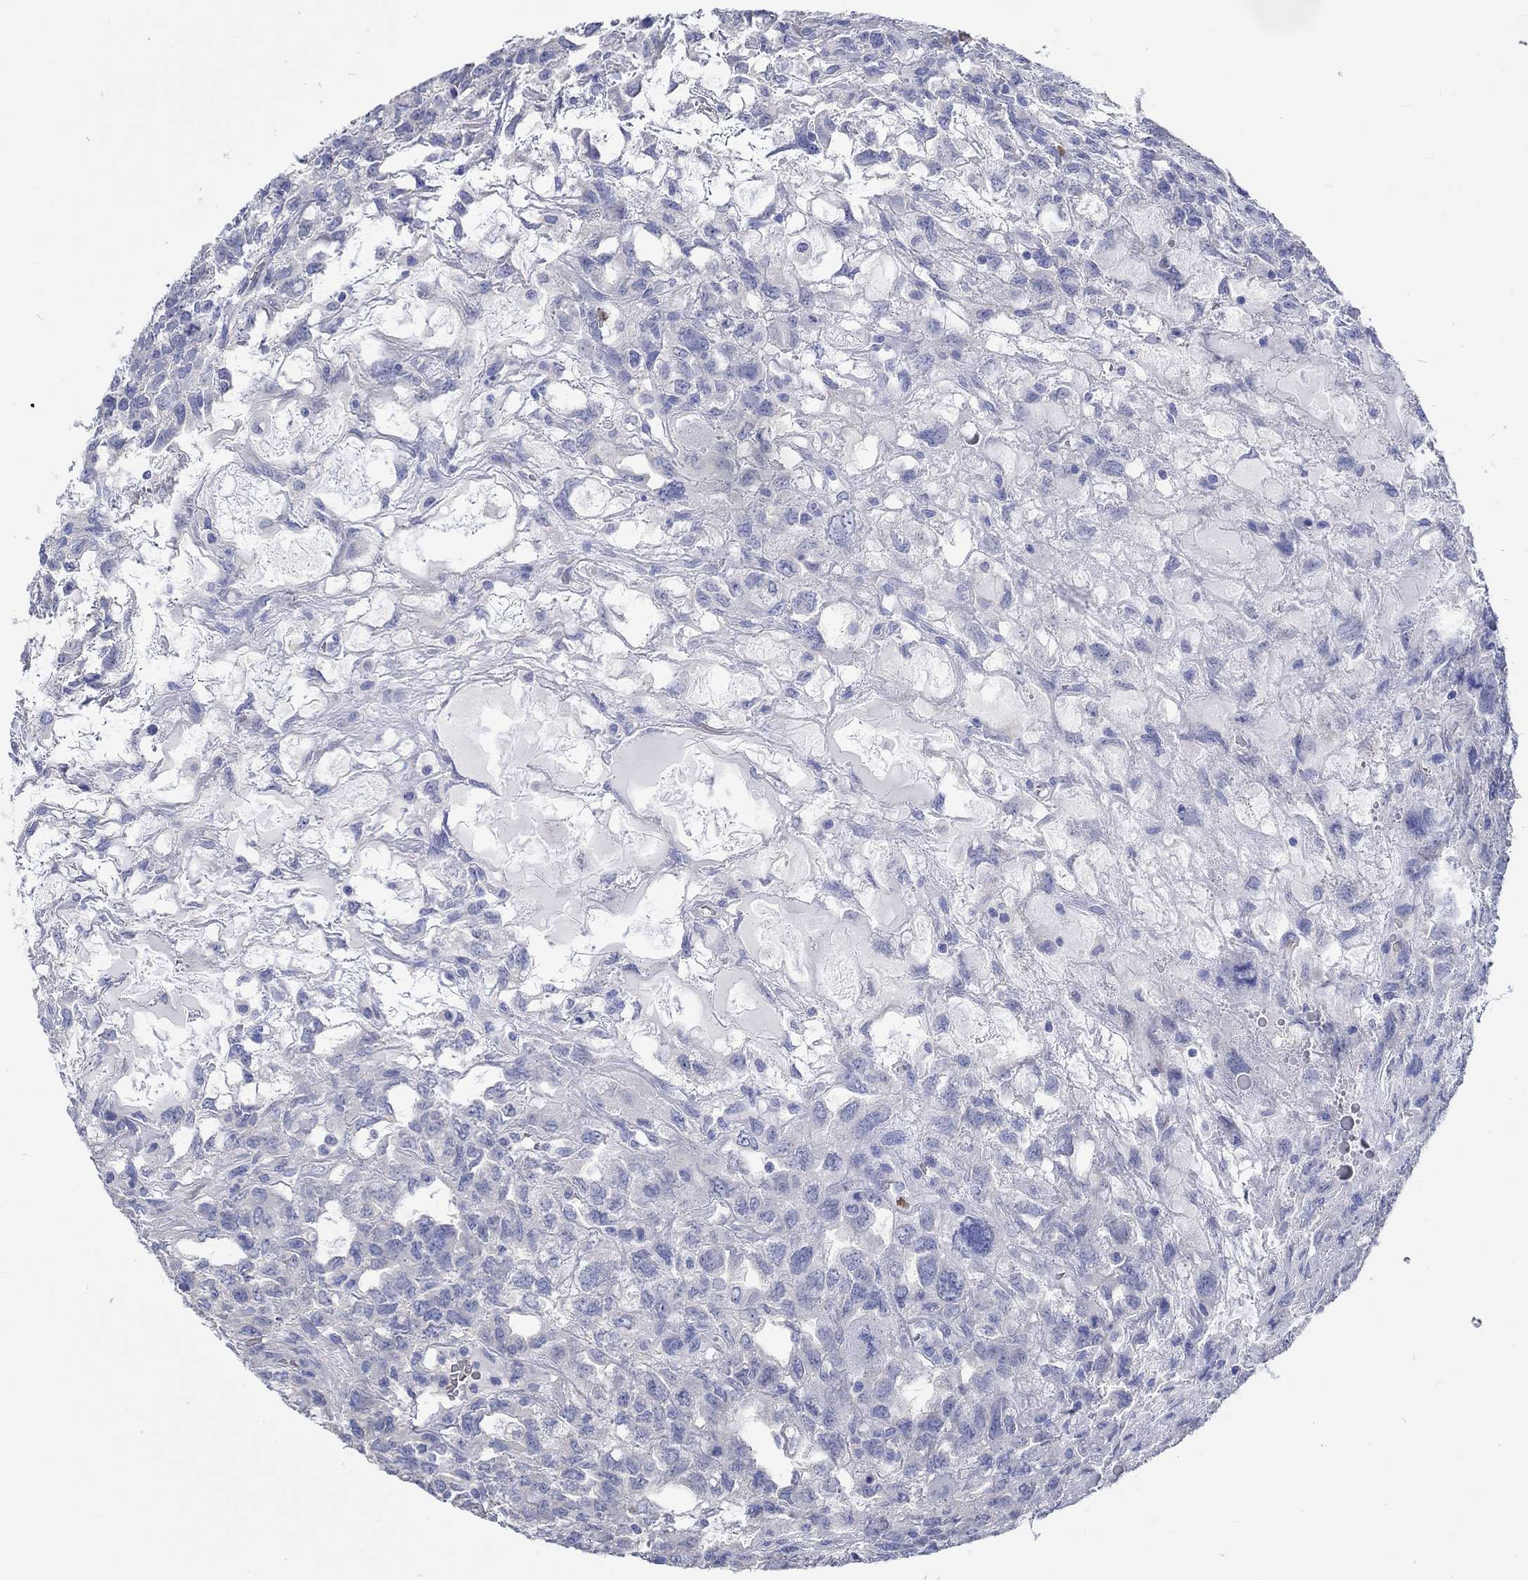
{"staining": {"intensity": "negative", "quantity": "none", "location": "none"}, "tissue": "testis cancer", "cell_type": "Tumor cells", "image_type": "cancer", "snomed": [{"axis": "morphology", "description": "Seminoma, NOS"}, {"axis": "topography", "description": "Testis"}], "caption": "A histopathology image of human testis cancer (seminoma) is negative for staining in tumor cells.", "gene": "KCNA1", "patient": {"sex": "male", "age": 52}}